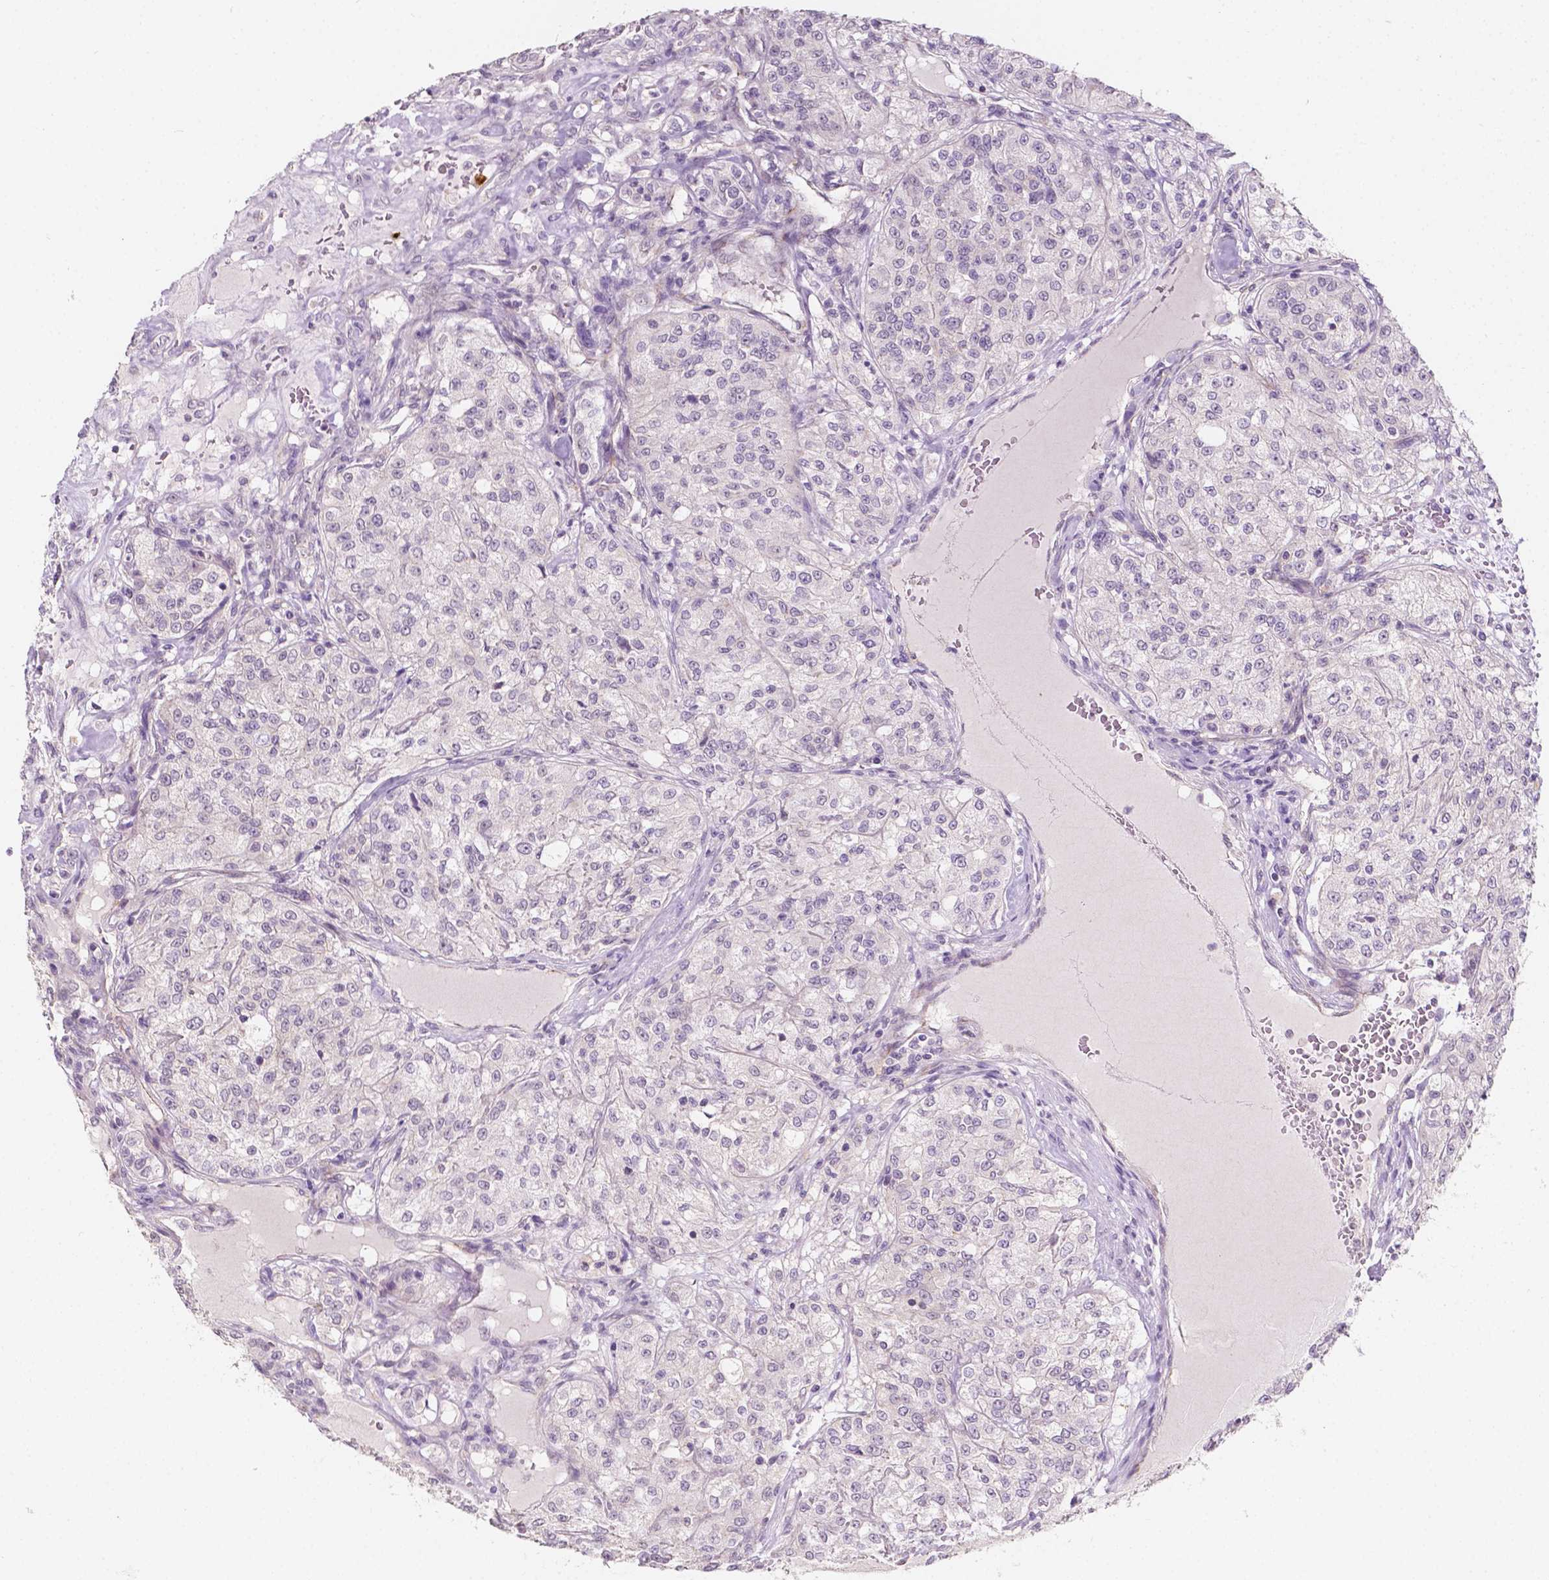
{"staining": {"intensity": "negative", "quantity": "none", "location": "none"}, "tissue": "renal cancer", "cell_type": "Tumor cells", "image_type": "cancer", "snomed": [{"axis": "morphology", "description": "Adenocarcinoma, NOS"}, {"axis": "topography", "description": "Kidney"}], "caption": "This photomicrograph is of adenocarcinoma (renal) stained with immunohistochemistry (IHC) to label a protein in brown with the nuclei are counter-stained blue. There is no staining in tumor cells. (DAB immunohistochemistry (IHC), high magnification).", "gene": "SIRT2", "patient": {"sex": "female", "age": 63}}